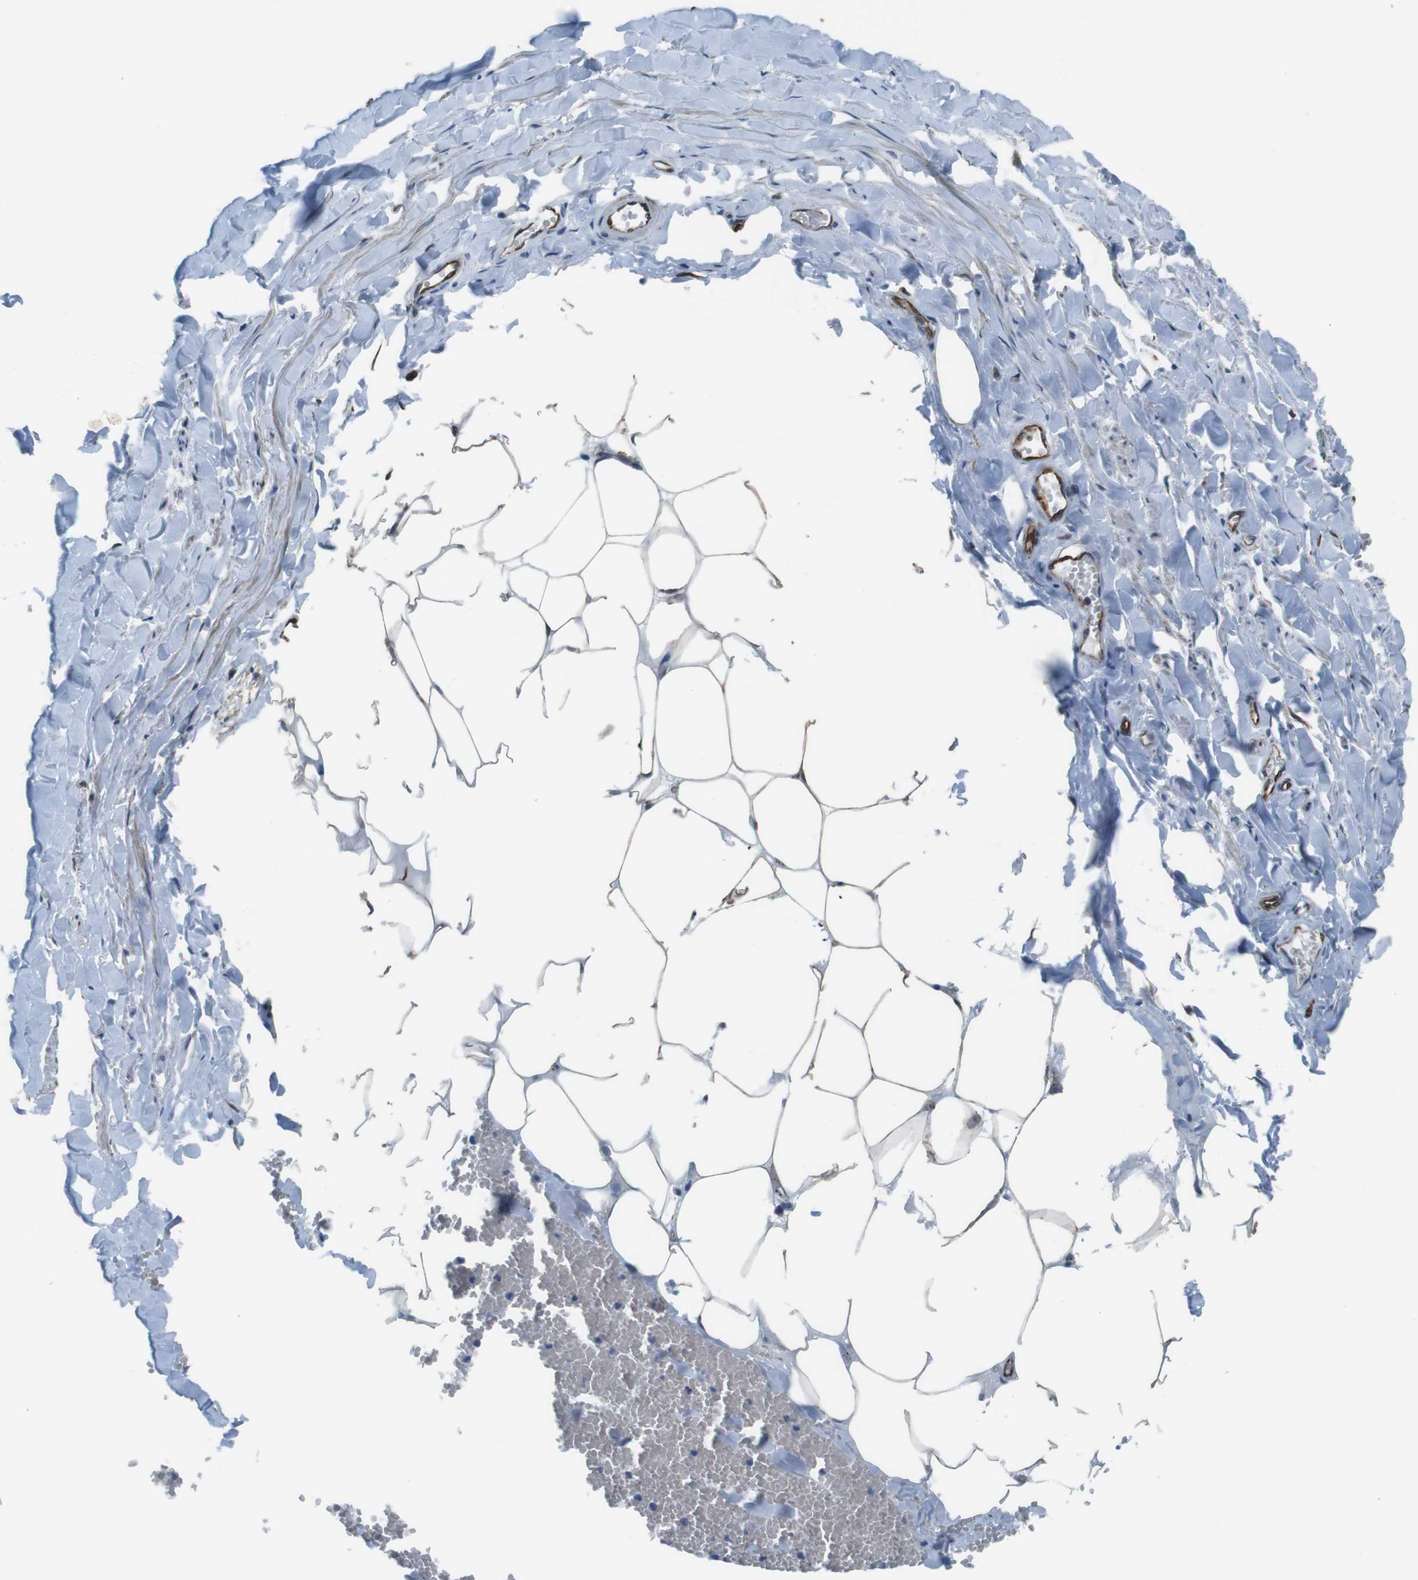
{"staining": {"intensity": "strong", "quantity": ">75%", "location": "cytoplasmic/membranous"}, "tissue": "adipose tissue", "cell_type": "Adipocytes", "image_type": "normal", "snomed": [{"axis": "morphology", "description": "Normal tissue, NOS"}, {"axis": "topography", "description": "Adipose tissue"}, {"axis": "topography", "description": "Peripheral nerve tissue"}], "caption": "Protein expression analysis of normal human adipose tissue reveals strong cytoplasmic/membranous expression in approximately >75% of adipocytes.", "gene": "LRRC49", "patient": {"sex": "male", "age": 52}}